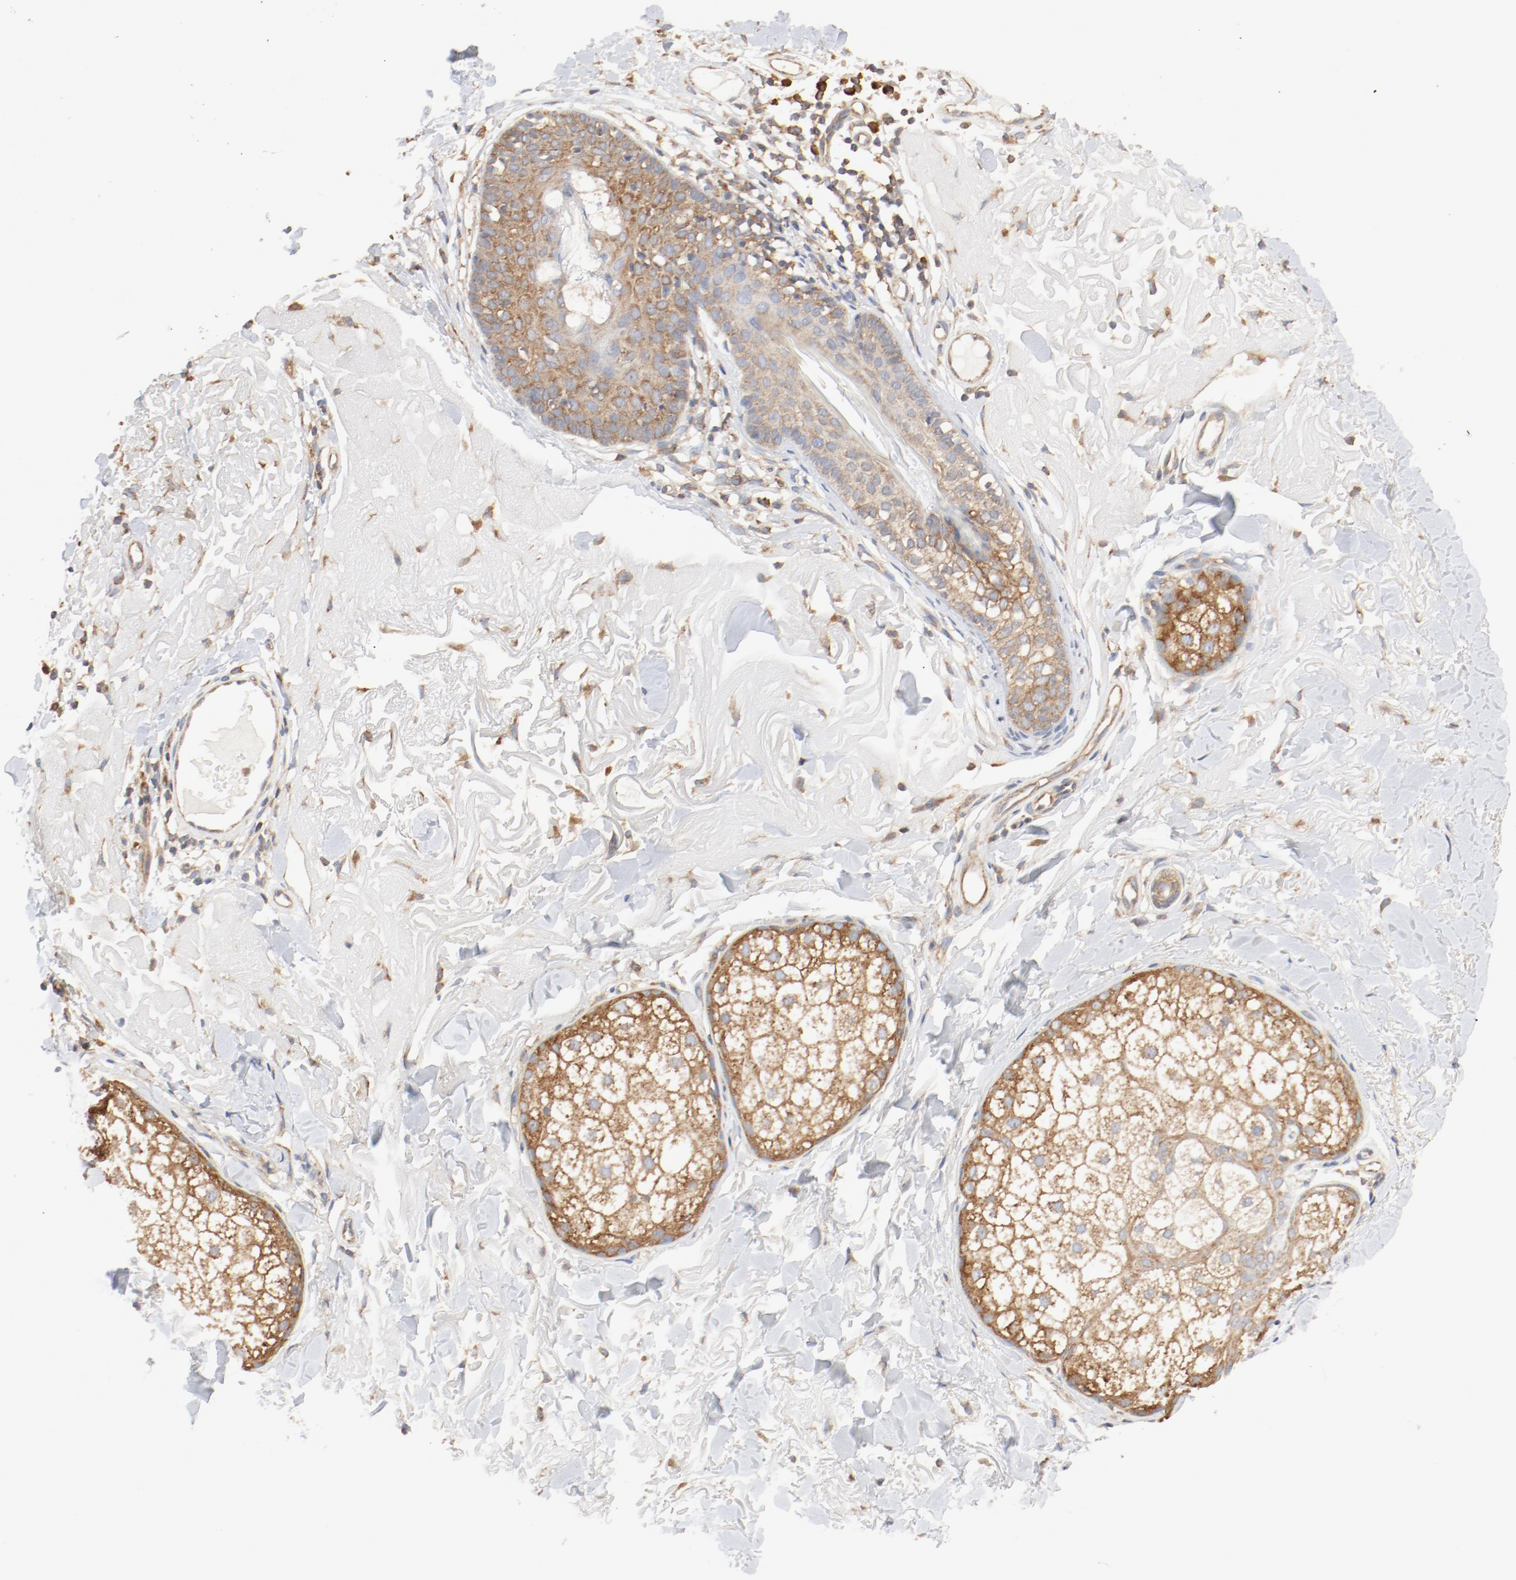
{"staining": {"intensity": "moderate", "quantity": ">75%", "location": "cytoplasmic/membranous"}, "tissue": "skin cancer", "cell_type": "Tumor cells", "image_type": "cancer", "snomed": [{"axis": "morphology", "description": "Basal cell carcinoma"}, {"axis": "topography", "description": "Skin"}], "caption": "Skin cancer (basal cell carcinoma) stained with a protein marker displays moderate staining in tumor cells.", "gene": "RPS6", "patient": {"sex": "male", "age": 74}}